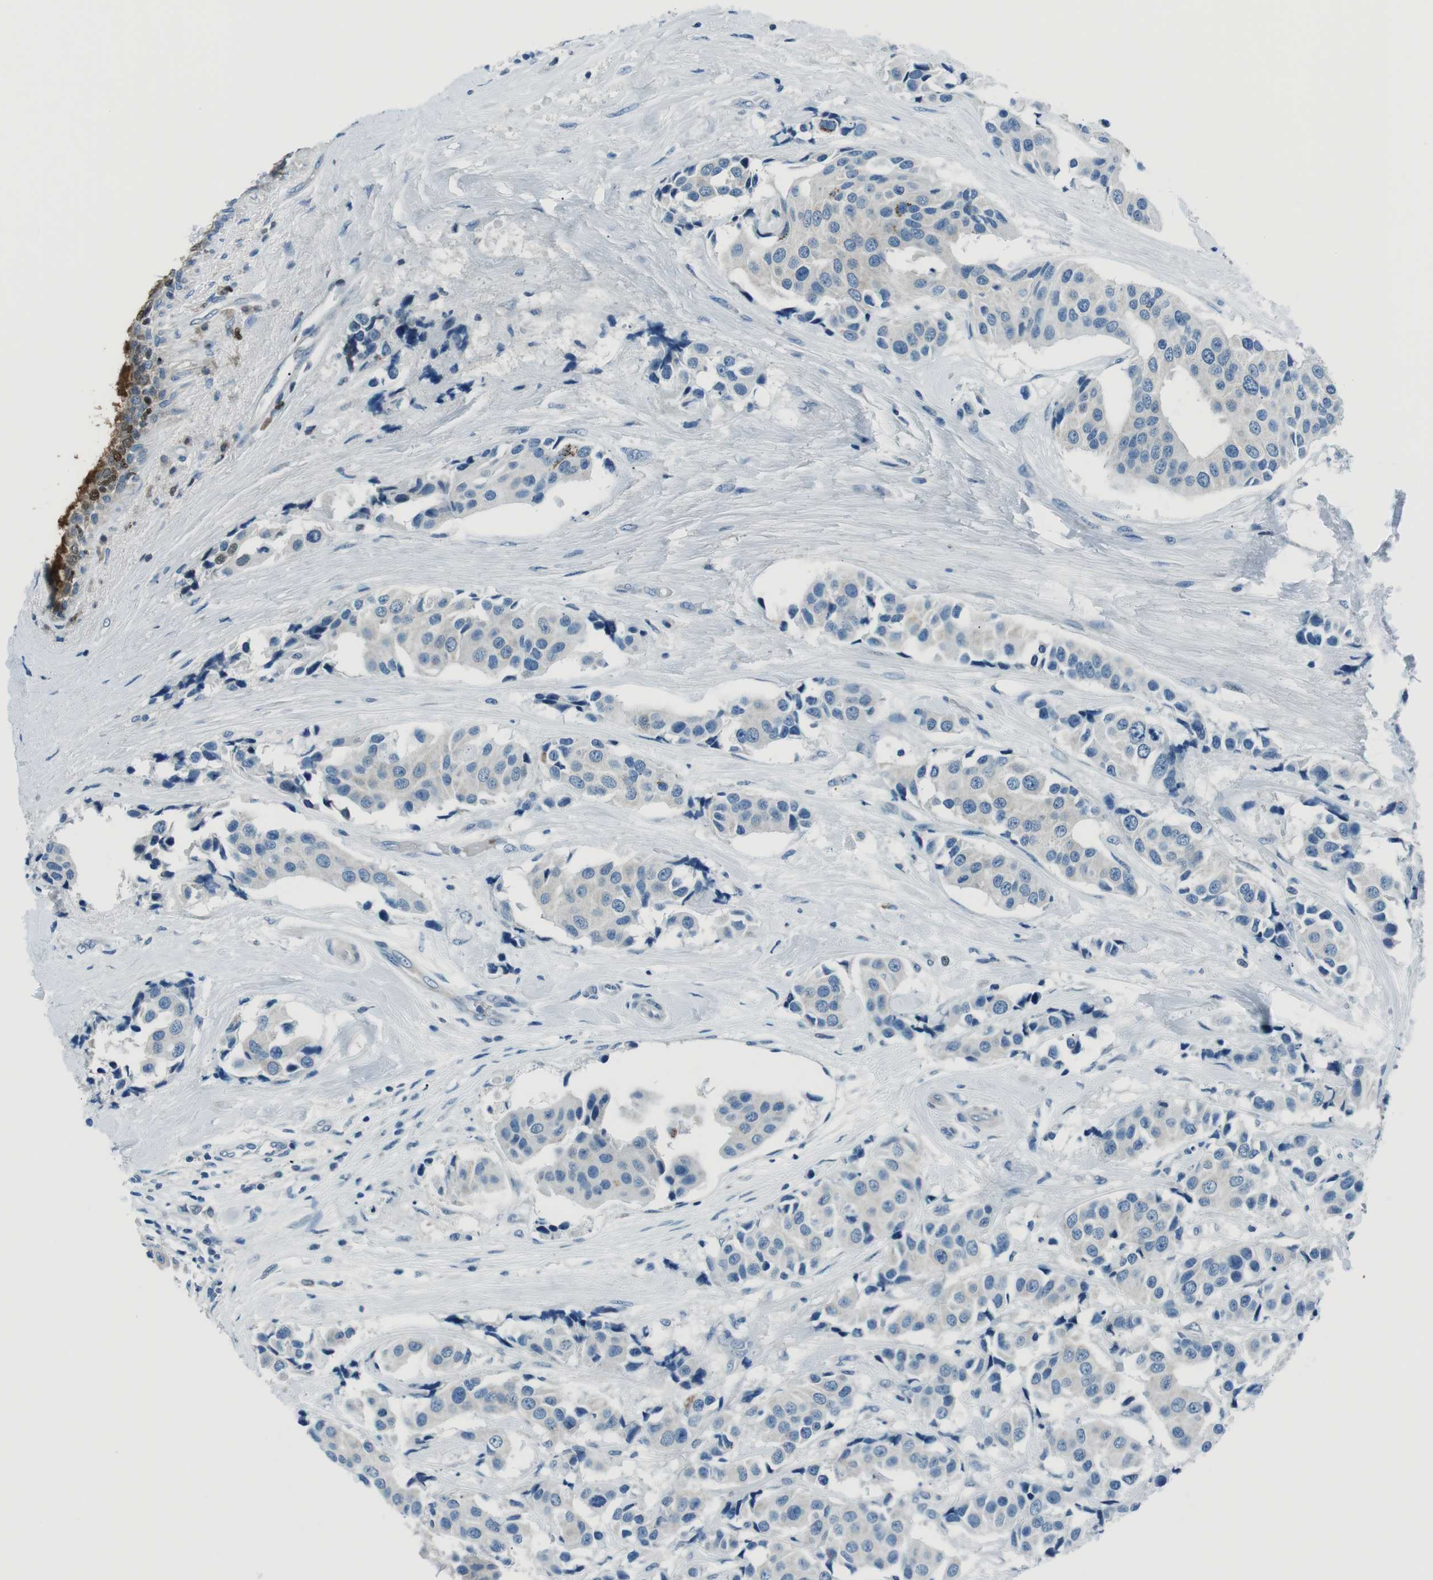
{"staining": {"intensity": "negative", "quantity": "none", "location": "none"}, "tissue": "breast cancer", "cell_type": "Tumor cells", "image_type": "cancer", "snomed": [{"axis": "morphology", "description": "Normal tissue, NOS"}, {"axis": "morphology", "description": "Duct carcinoma"}, {"axis": "topography", "description": "Breast"}], "caption": "High magnification brightfield microscopy of breast cancer stained with DAB (brown) and counterstained with hematoxylin (blue): tumor cells show no significant staining.", "gene": "ST6GAL1", "patient": {"sex": "female", "age": 39}}